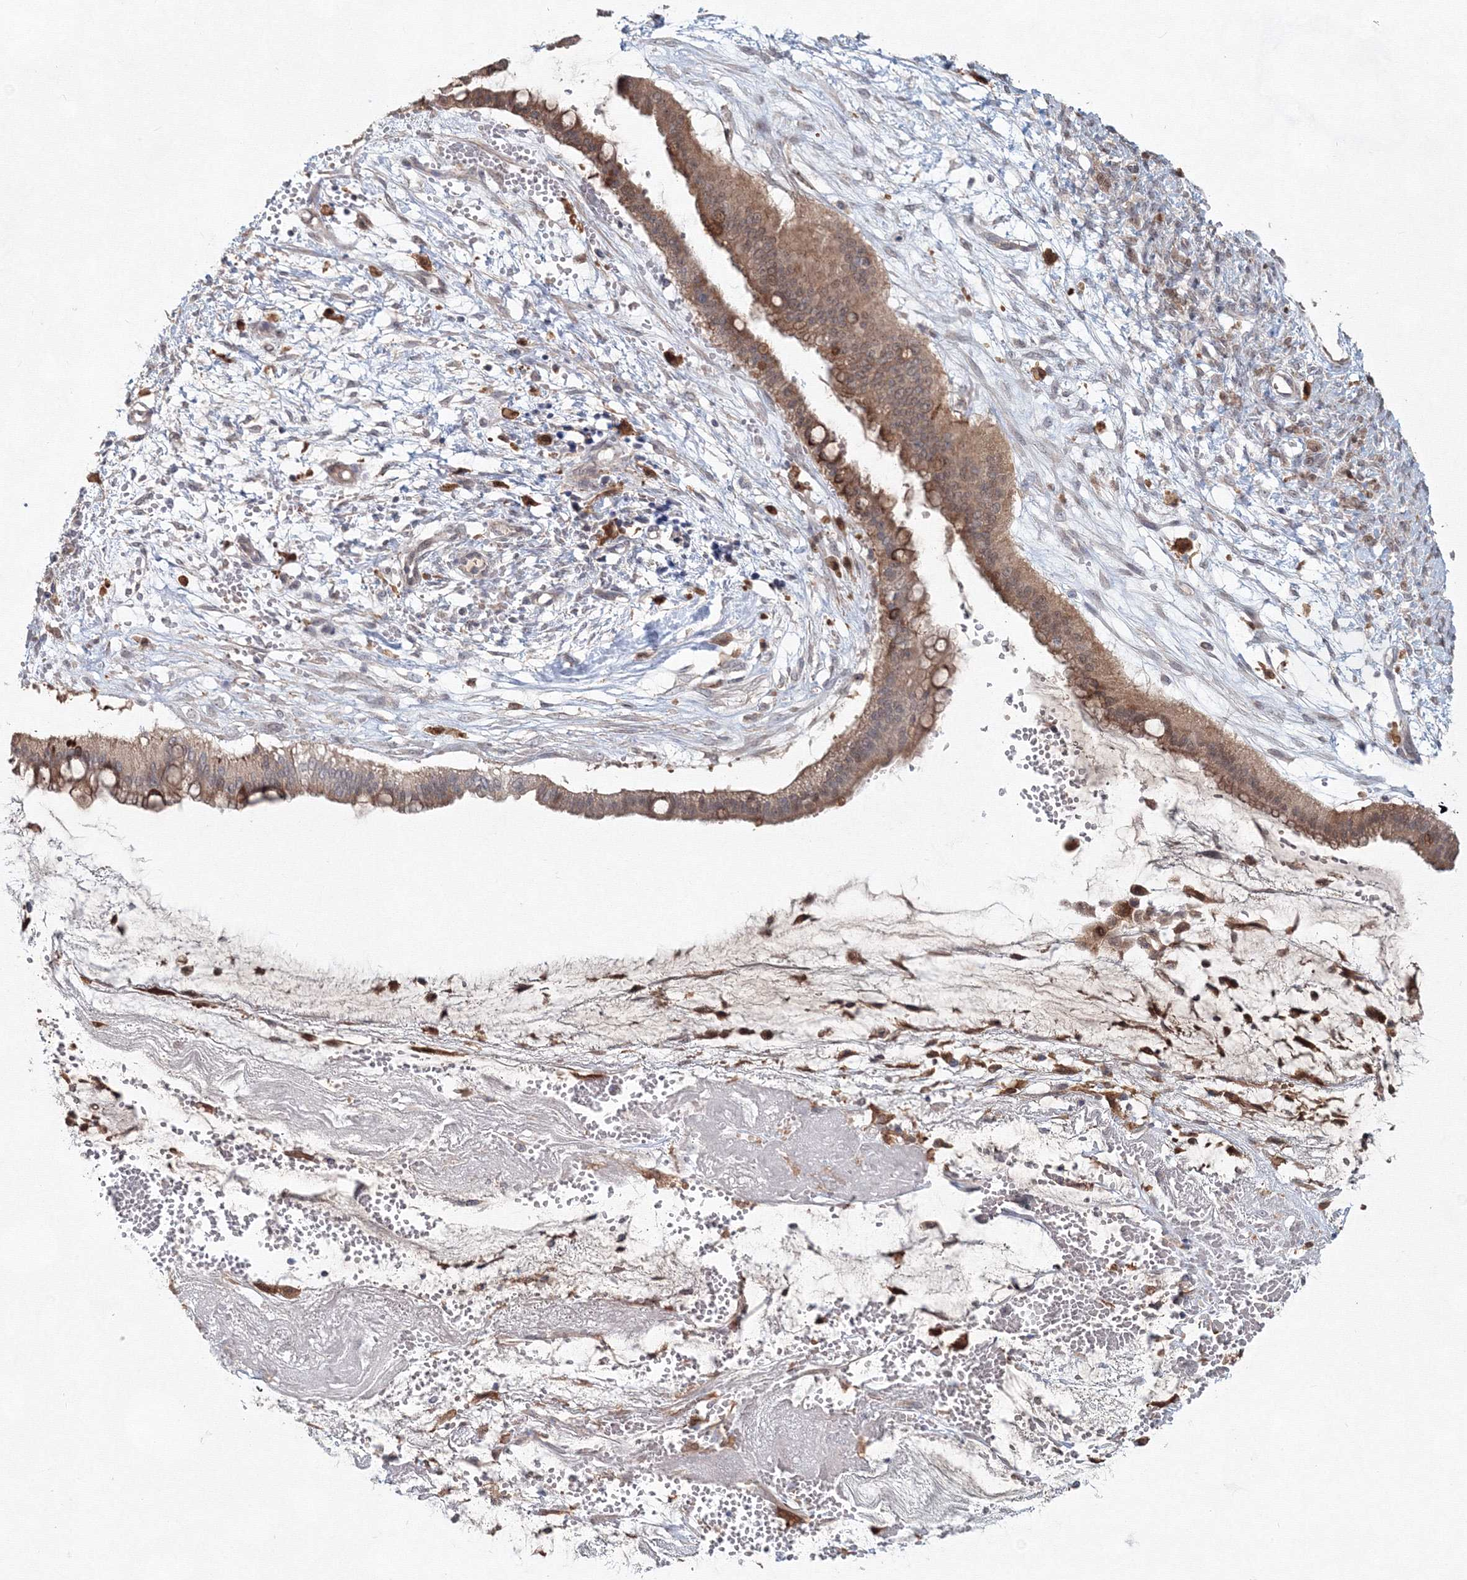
{"staining": {"intensity": "moderate", "quantity": ">75%", "location": "cytoplasmic/membranous"}, "tissue": "ovarian cancer", "cell_type": "Tumor cells", "image_type": "cancer", "snomed": [{"axis": "morphology", "description": "Cystadenocarcinoma, mucinous, NOS"}, {"axis": "topography", "description": "Ovary"}], "caption": "Immunohistochemistry photomicrograph of ovarian mucinous cystadenocarcinoma stained for a protein (brown), which reveals medium levels of moderate cytoplasmic/membranous positivity in about >75% of tumor cells.", "gene": "MKRN2", "patient": {"sex": "female", "age": 73}}